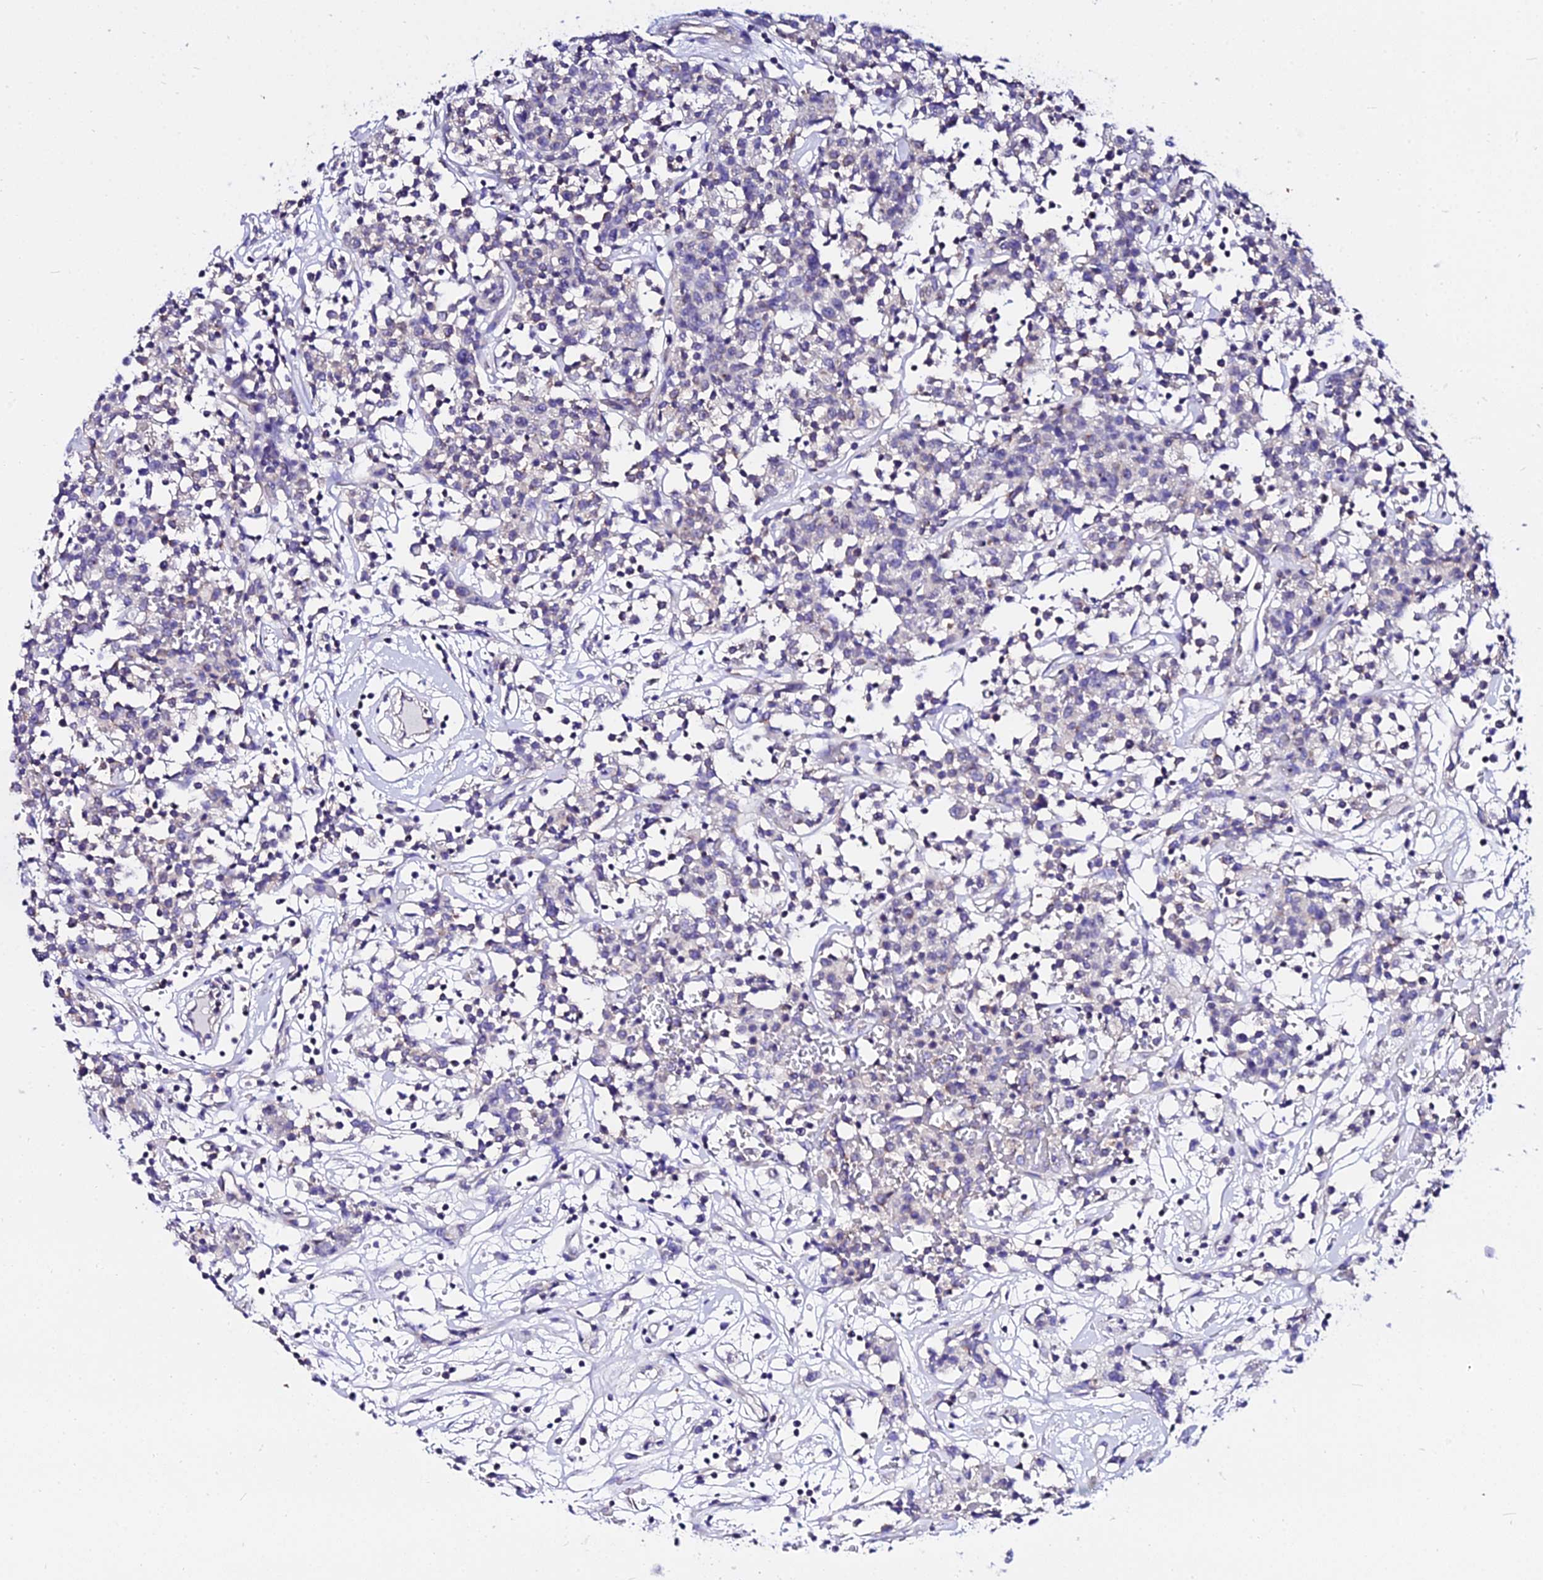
{"staining": {"intensity": "negative", "quantity": "none", "location": "none"}, "tissue": "lymphoma", "cell_type": "Tumor cells", "image_type": "cancer", "snomed": [{"axis": "morphology", "description": "Malignant lymphoma, non-Hodgkin's type, Low grade"}, {"axis": "topography", "description": "Small intestine"}], "caption": "Lymphoma was stained to show a protein in brown. There is no significant expression in tumor cells.", "gene": "DAW1", "patient": {"sex": "female", "age": 59}}